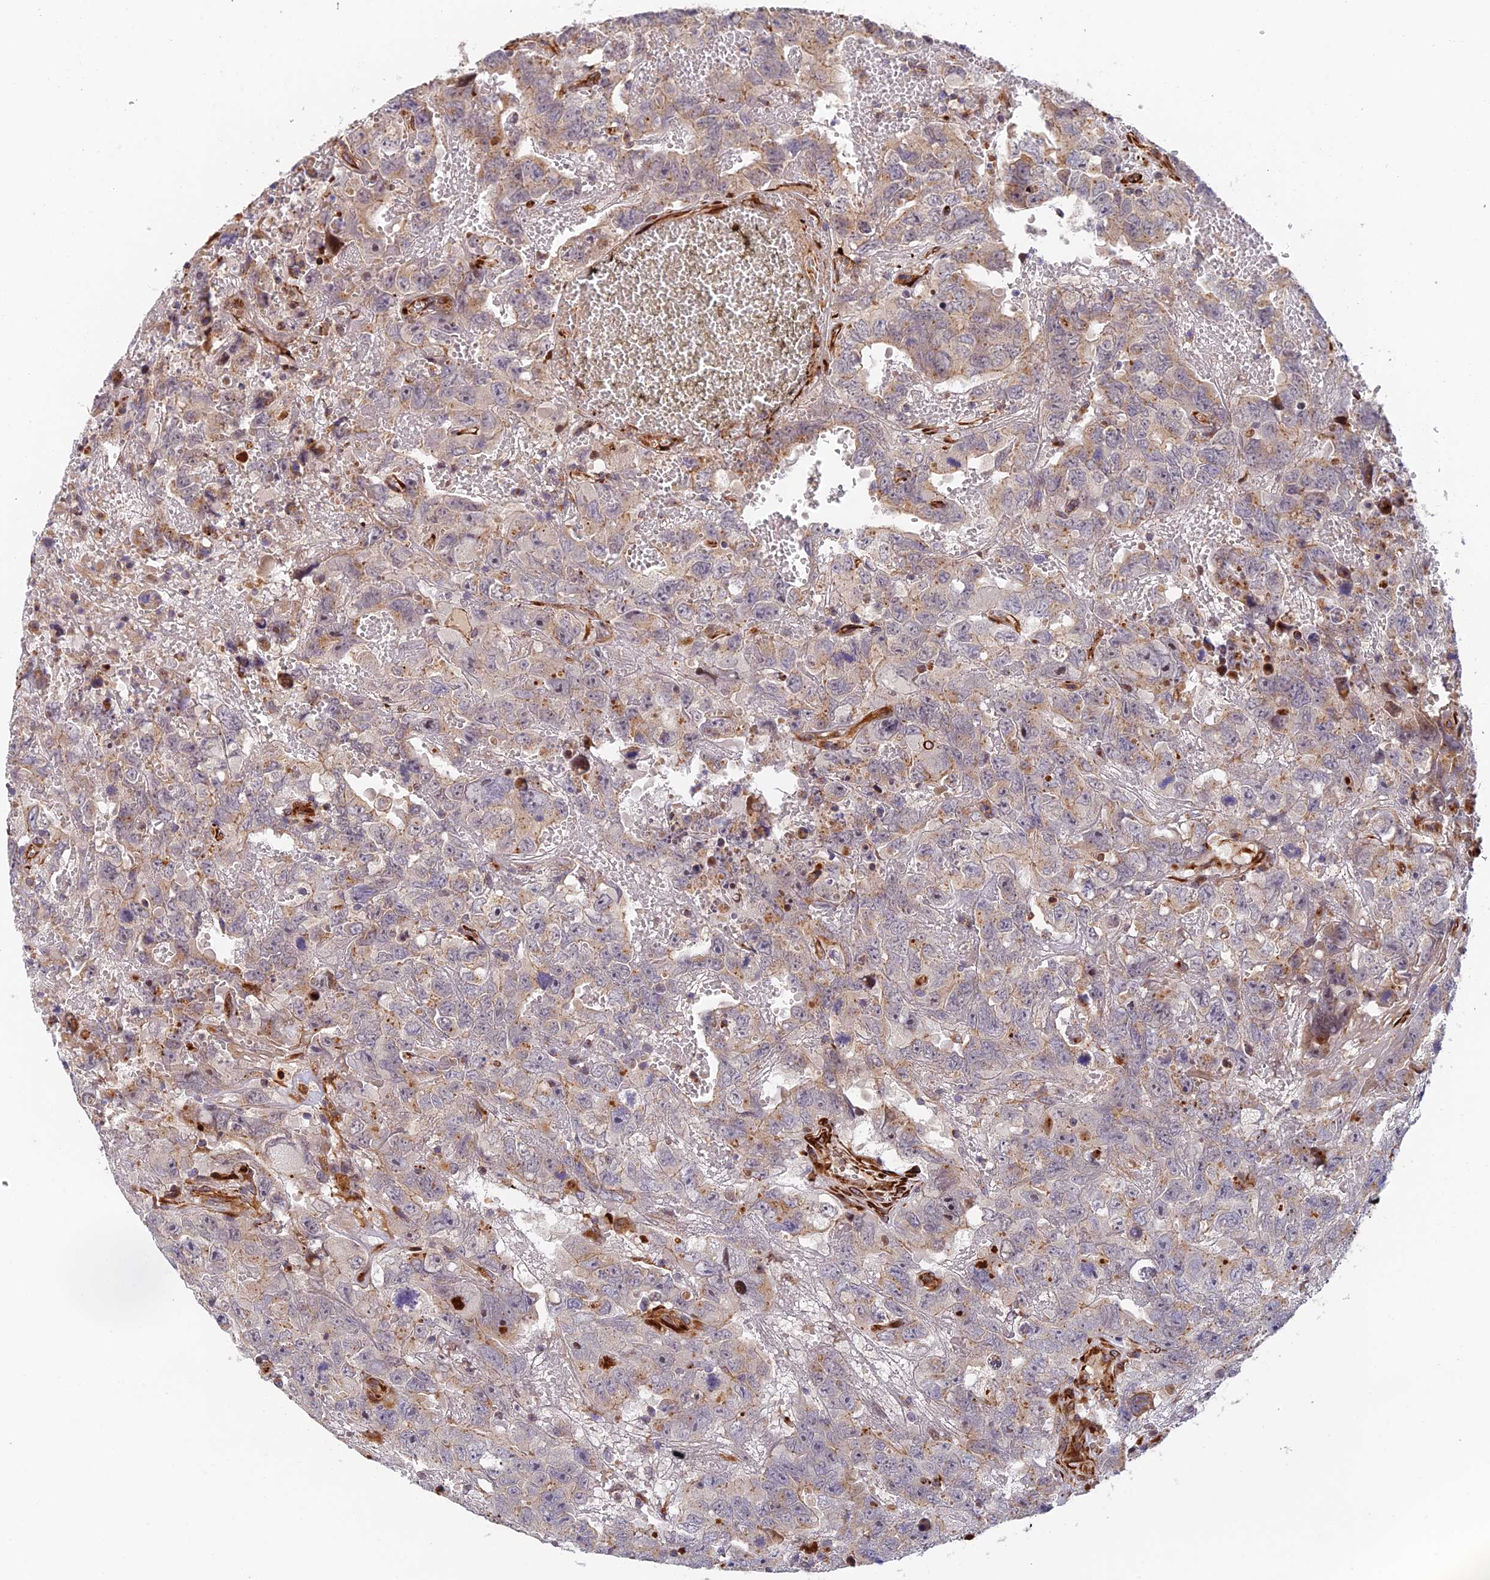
{"staining": {"intensity": "weak", "quantity": "25%-75%", "location": "cytoplasmic/membranous"}, "tissue": "testis cancer", "cell_type": "Tumor cells", "image_type": "cancer", "snomed": [{"axis": "morphology", "description": "Carcinoma, Embryonal, NOS"}, {"axis": "topography", "description": "Testis"}], "caption": "Approximately 25%-75% of tumor cells in testis embryonal carcinoma demonstrate weak cytoplasmic/membranous protein positivity as visualized by brown immunohistochemical staining.", "gene": "PPP2R3C", "patient": {"sex": "male", "age": 45}}